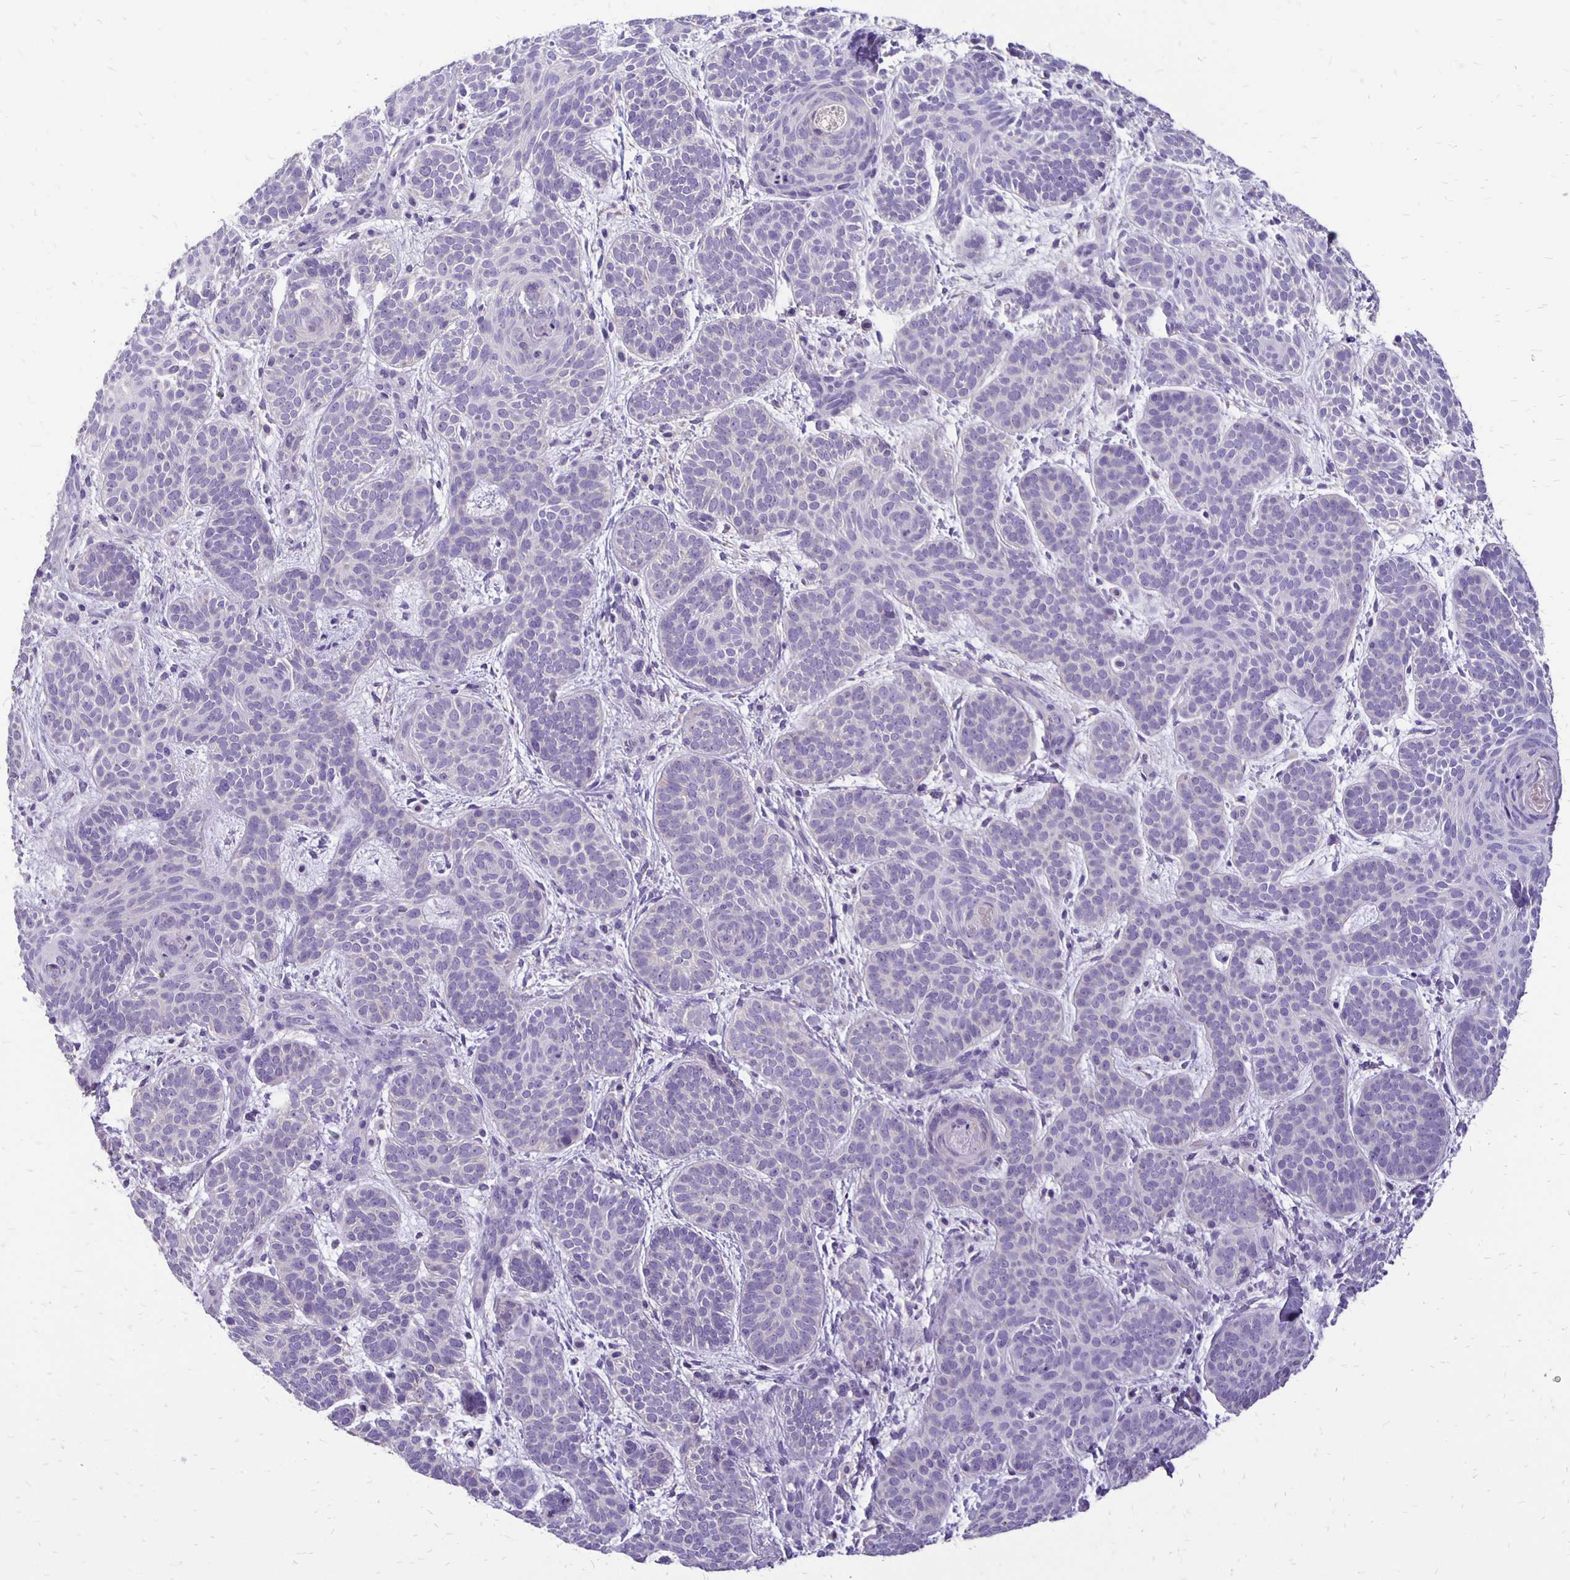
{"staining": {"intensity": "negative", "quantity": "none", "location": "none"}, "tissue": "skin cancer", "cell_type": "Tumor cells", "image_type": "cancer", "snomed": [{"axis": "morphology", "description": "Basal cell carcinoma"}, {"axis": "topography", "description": "Skin"}], "caption": "Immunohistochemistry (IHC) micrograph of neoplastic tissue: skin basal cell carcinoma stained with DAB (3,3'-diaminobenzidine) displays no significant protein positivity in tumor cells. (DAB (3,3'-diaminobenzidine) immunohistochemistry (IHC), high magnification).", "gene": "ANKRD45", "patient": {"sex": "female", "age": 82}}